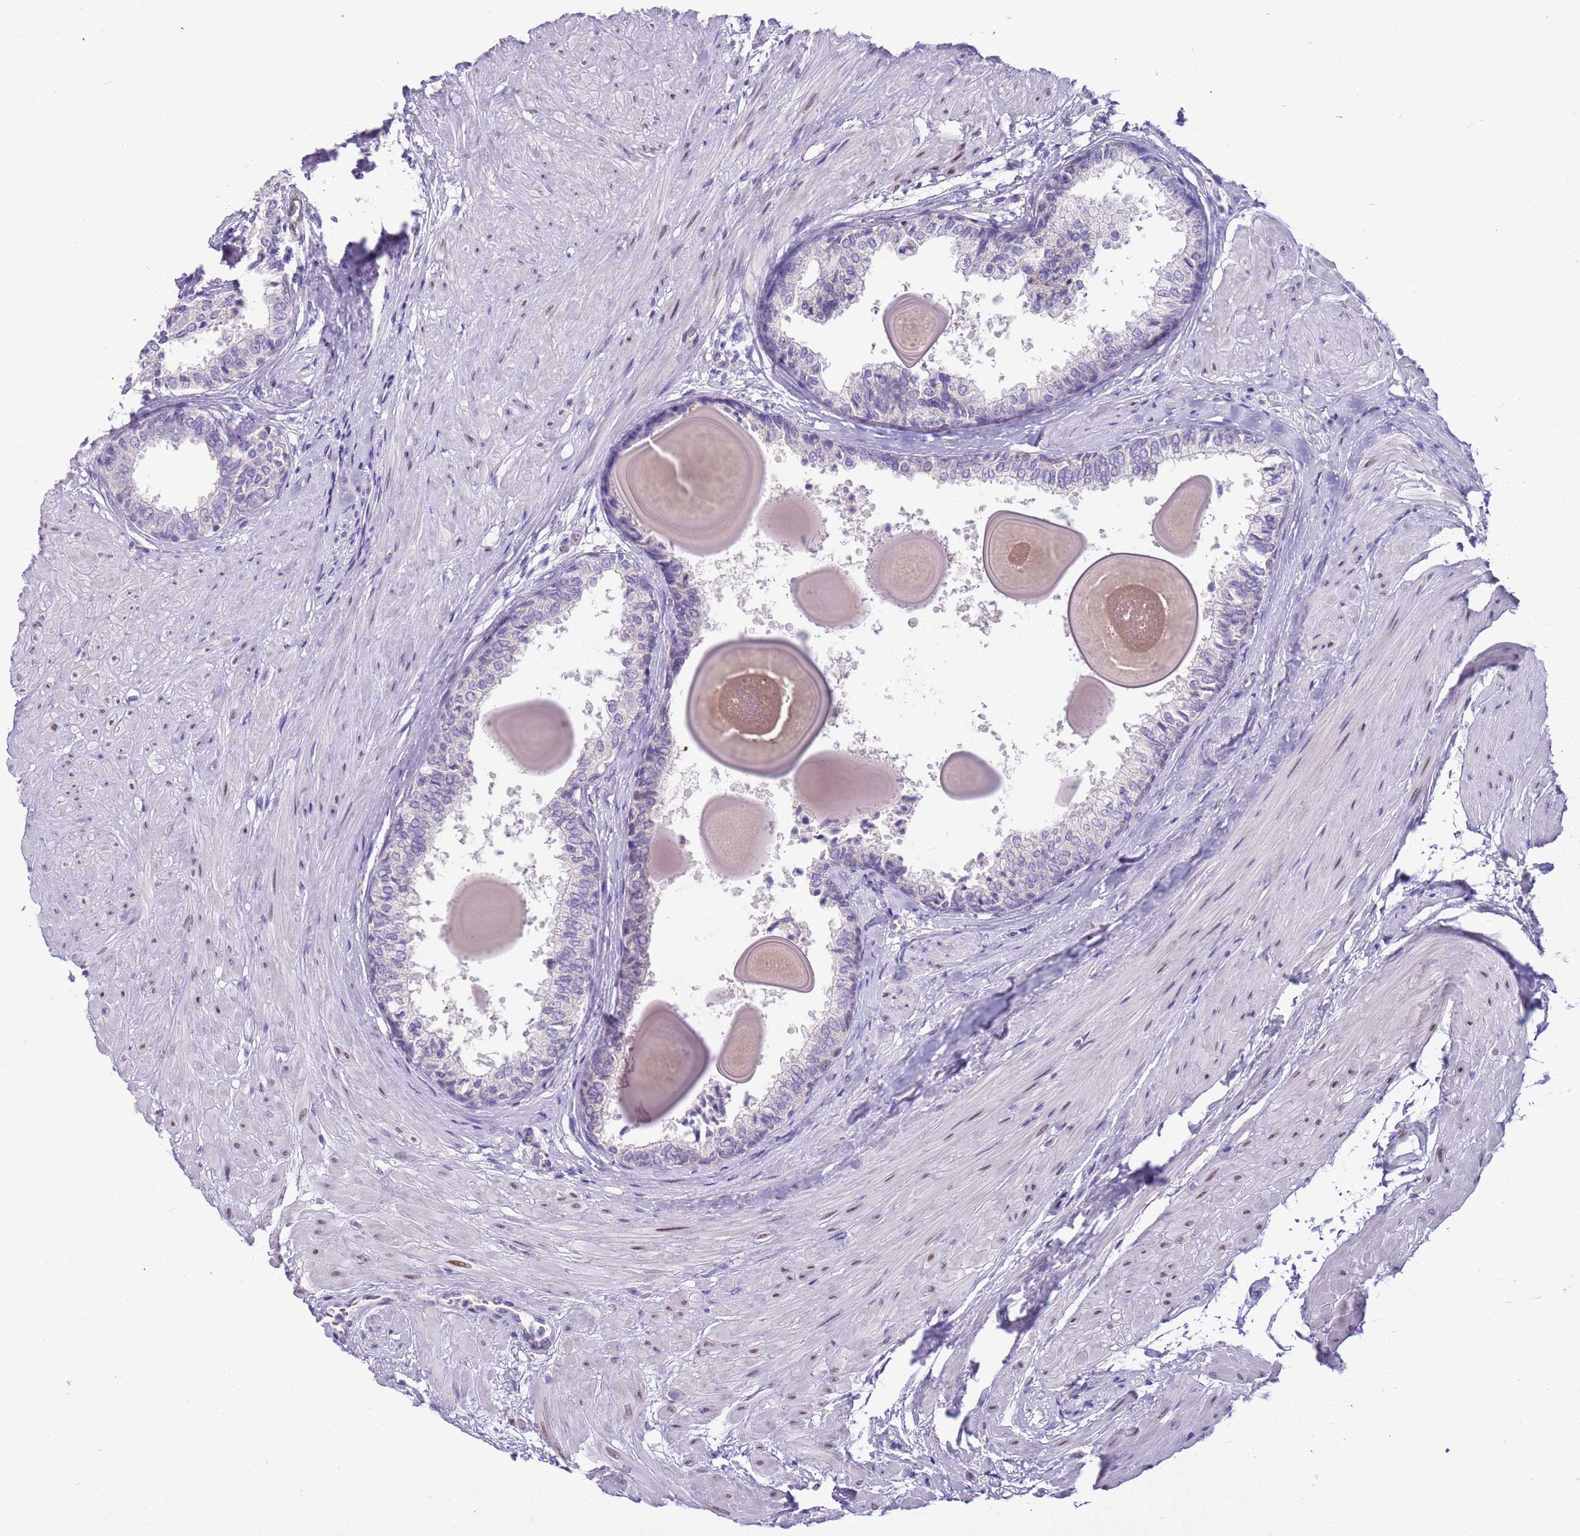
{"staining": {"intensity": "negative", "quantity": "none", "location": "none"}, "tissue": "prostate", "cell_type": "Glandular cells", "image_type": "normal", "snomed": [{"axis": "morphology", "description": "Normal tissue, NOS"}, {"axis": "topography", "description": "Prostate"}], "caption": "IHC of normal human prostate demonstrates no positivity in glandular cells. (Stains: DAB (3,3'-diaminobenzidine) immunohistochemistry with hematoxylin counter stain, Microscopy: brightfield microscopy at high magnification).", "gene": "BRMS1L", "patient": {"sex": "male", "age": 48}}